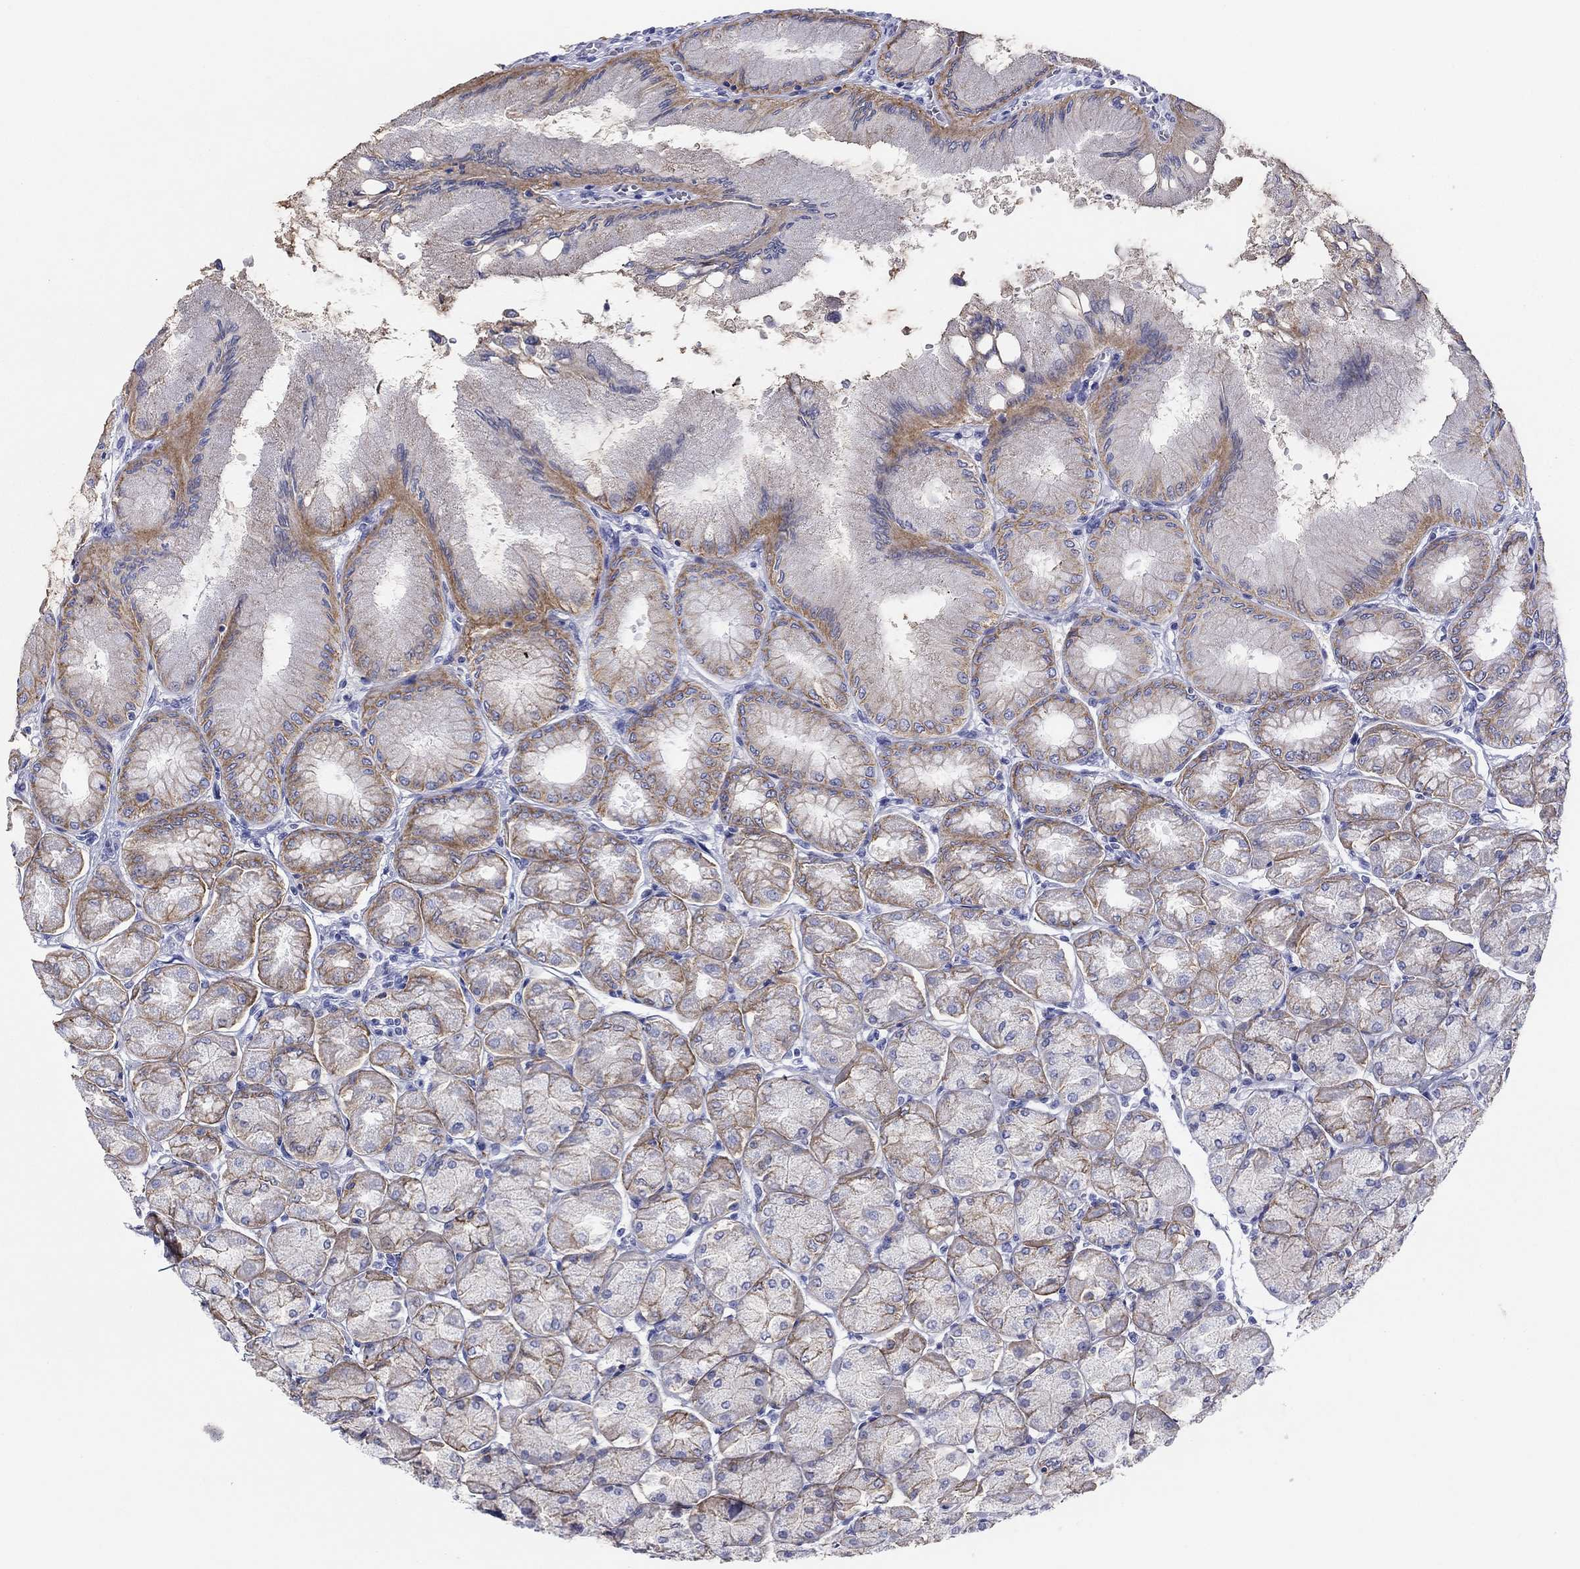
{"staining": {"intensity": "moderate", "quantity": "<25%", "location": "cytoplasmic/membranous"}, "tissue": "stomach", "cell_type": "Glandular cells", "image_type": "normal", "snomed": [{"axis": "morphology", "description": "Normal tissue, NOS"}, {"axis": "topography", "description": "Stomach, upper"}], "caption": "A brown stain shows moderate cytoplasmic/membranous expression of a protein in glandular cells of benign human stomach.", "gene": "ATP1B1", "patient": {"sex": "male", "age": 60}}